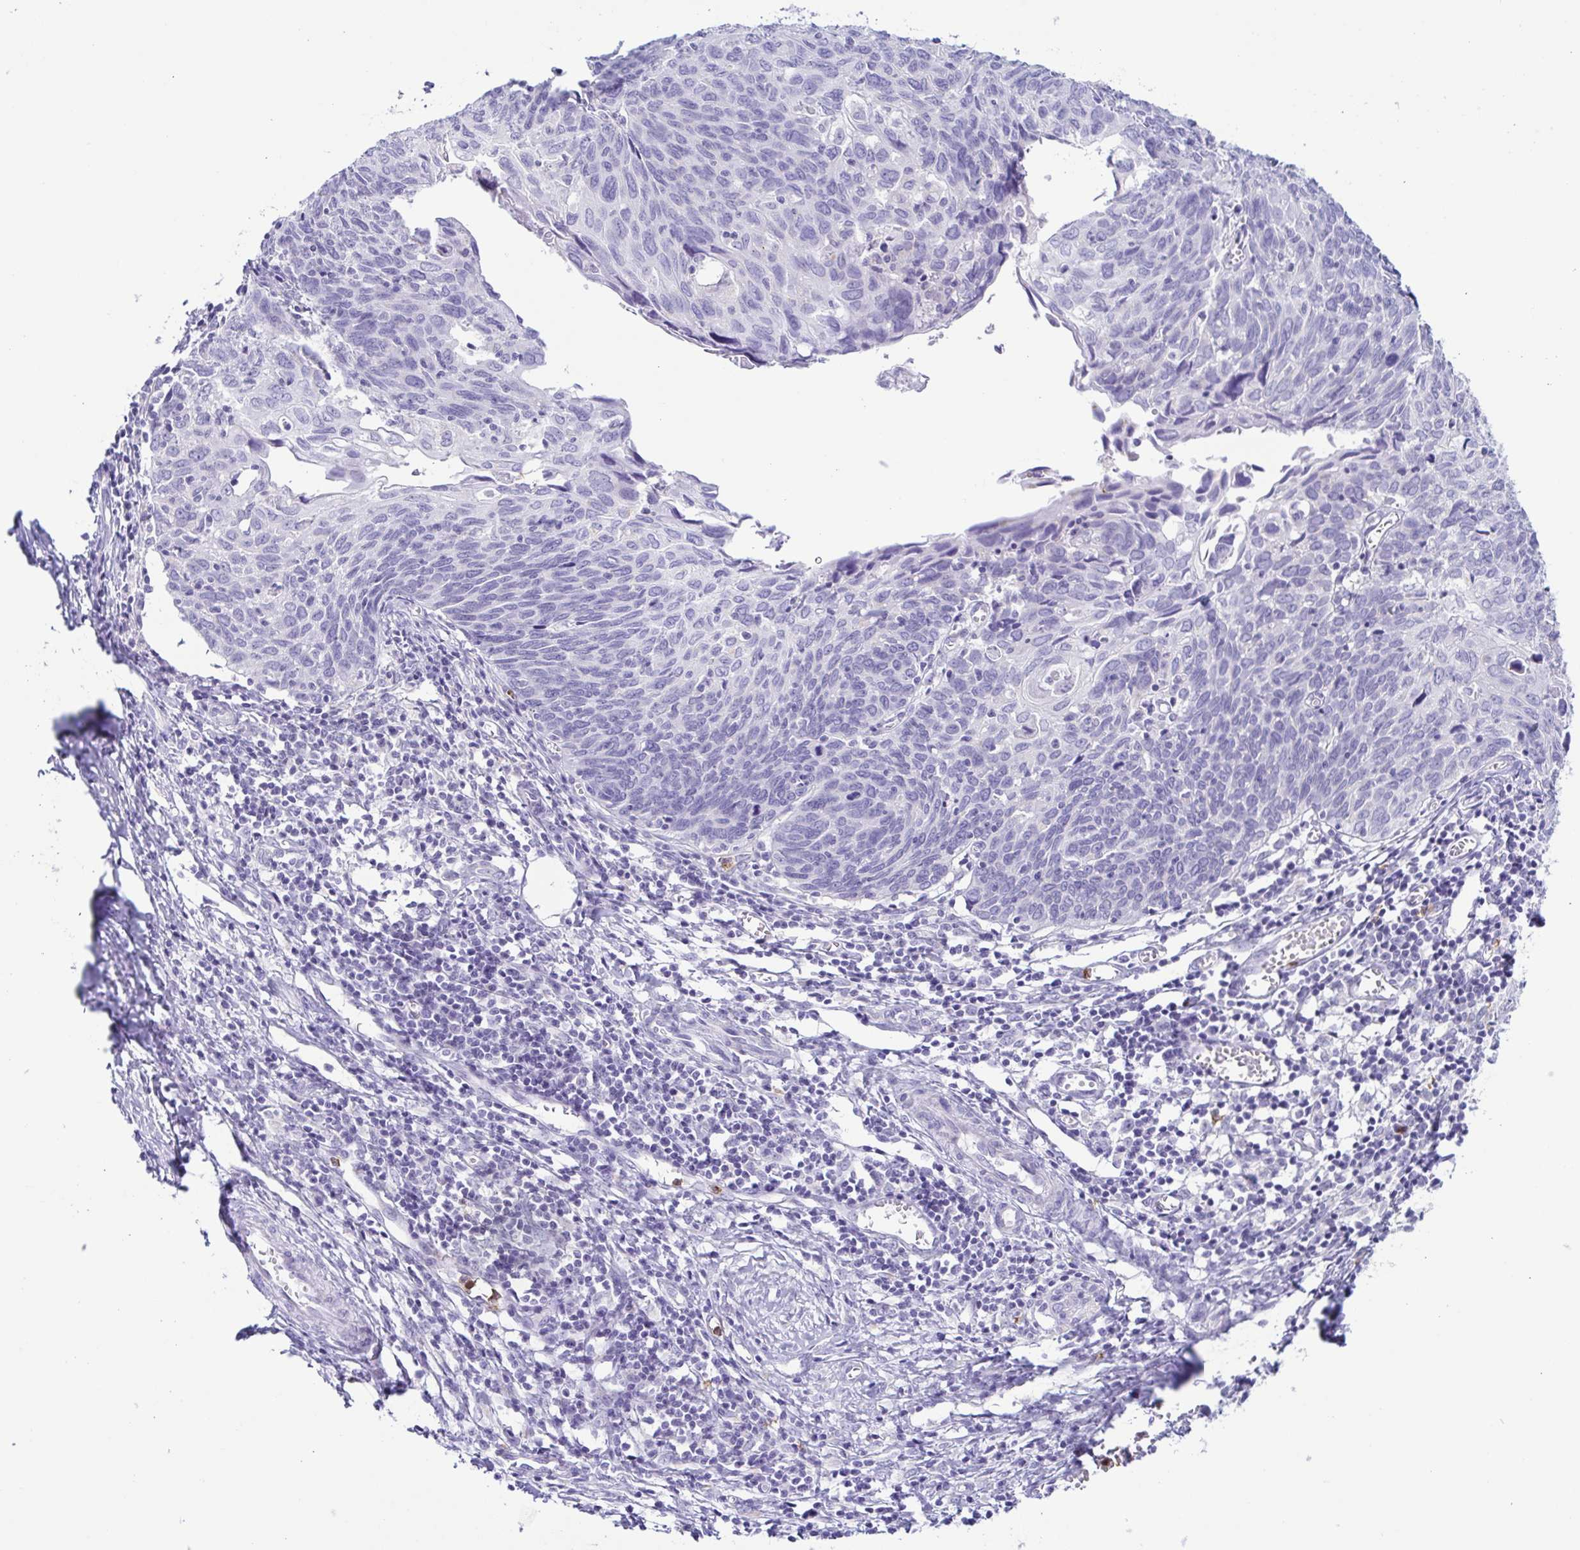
{"staining": {"intensity": "negative", "quantity": "none", "location": "none"}, "tissue": "cervical cancer", "cell_type": "Tumor cells", "image_type": "cancer", "snomed": [{"axis": "morphology", "description": "Squamous cell carcinoma, NOS"}, {"axis": "topography", "description": "Cervix"}], "caption": "IHC histopathology image of cervical cancer stained for a protein (brown), which exhibits no expression in tumor cells.", "gene": "AZU1", "patient": {"sex": "female", "age": 39}}